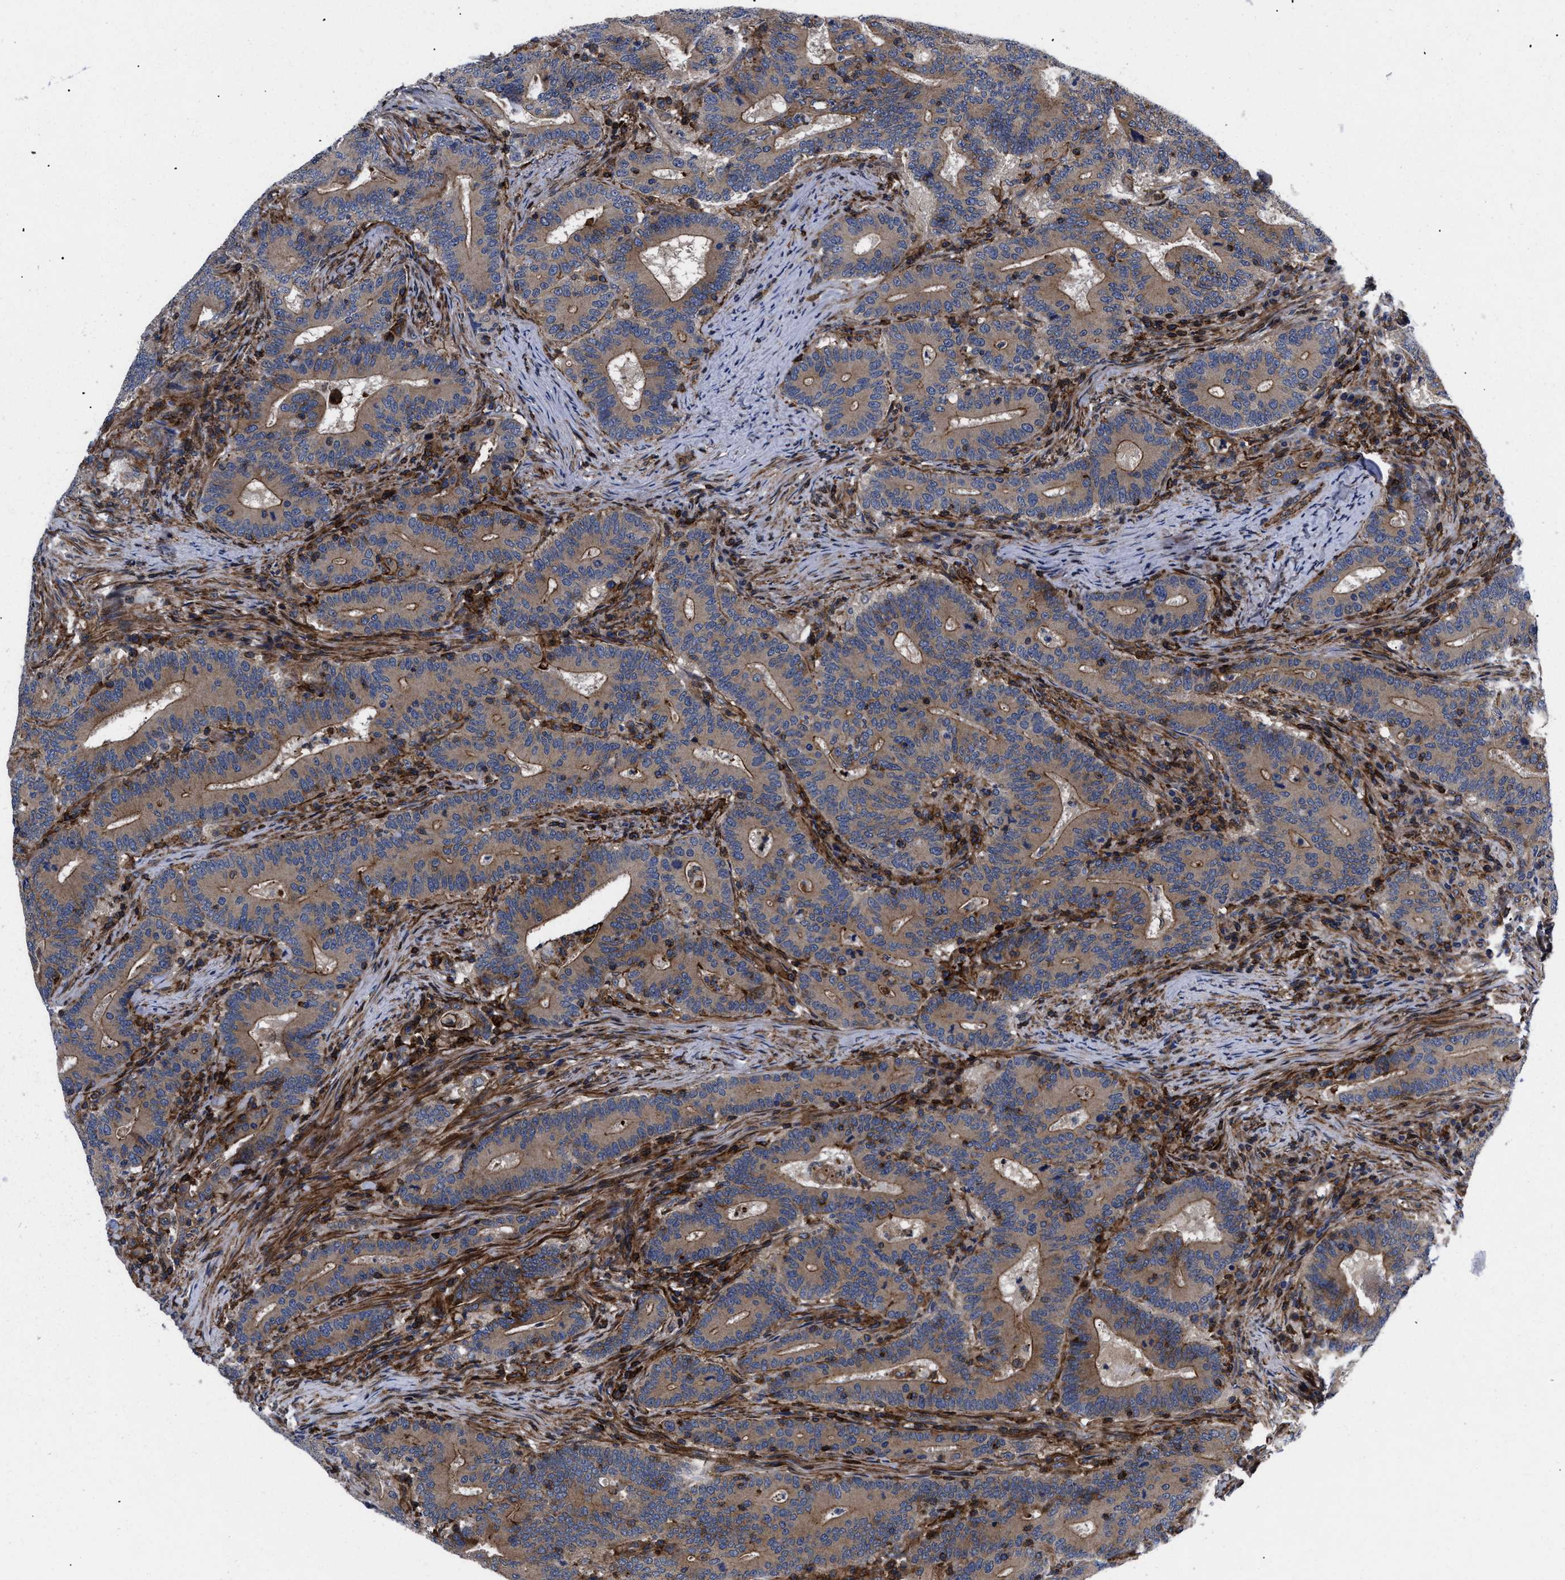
{"staining": {"intensity": "moderate", "quantity": ">75%", "location": "cytoplasmic/membranous"}, "tissue": "colorectal cancer", "cell_type": "Tumor cells", "image_type": "cancer", "snomed": [{"axis": "morphology", "description": "Adenocarcinoma, NOS"}, {"axis": "topography", "description": "Colon"}], "caption": "Colorectal cancer (adenocarcinoma) stained for a protein demonstrates moderate cytoplasmic/membranous positivity in tumor cells. The protein is stained brown, and the nuclei are stained in blue (DAB (3,3'-diaminobenzidine) IHC with brightfield microscopy, high magnification).", "gene": "SPAST", "patient": {"sex": "female", "age": 66}}